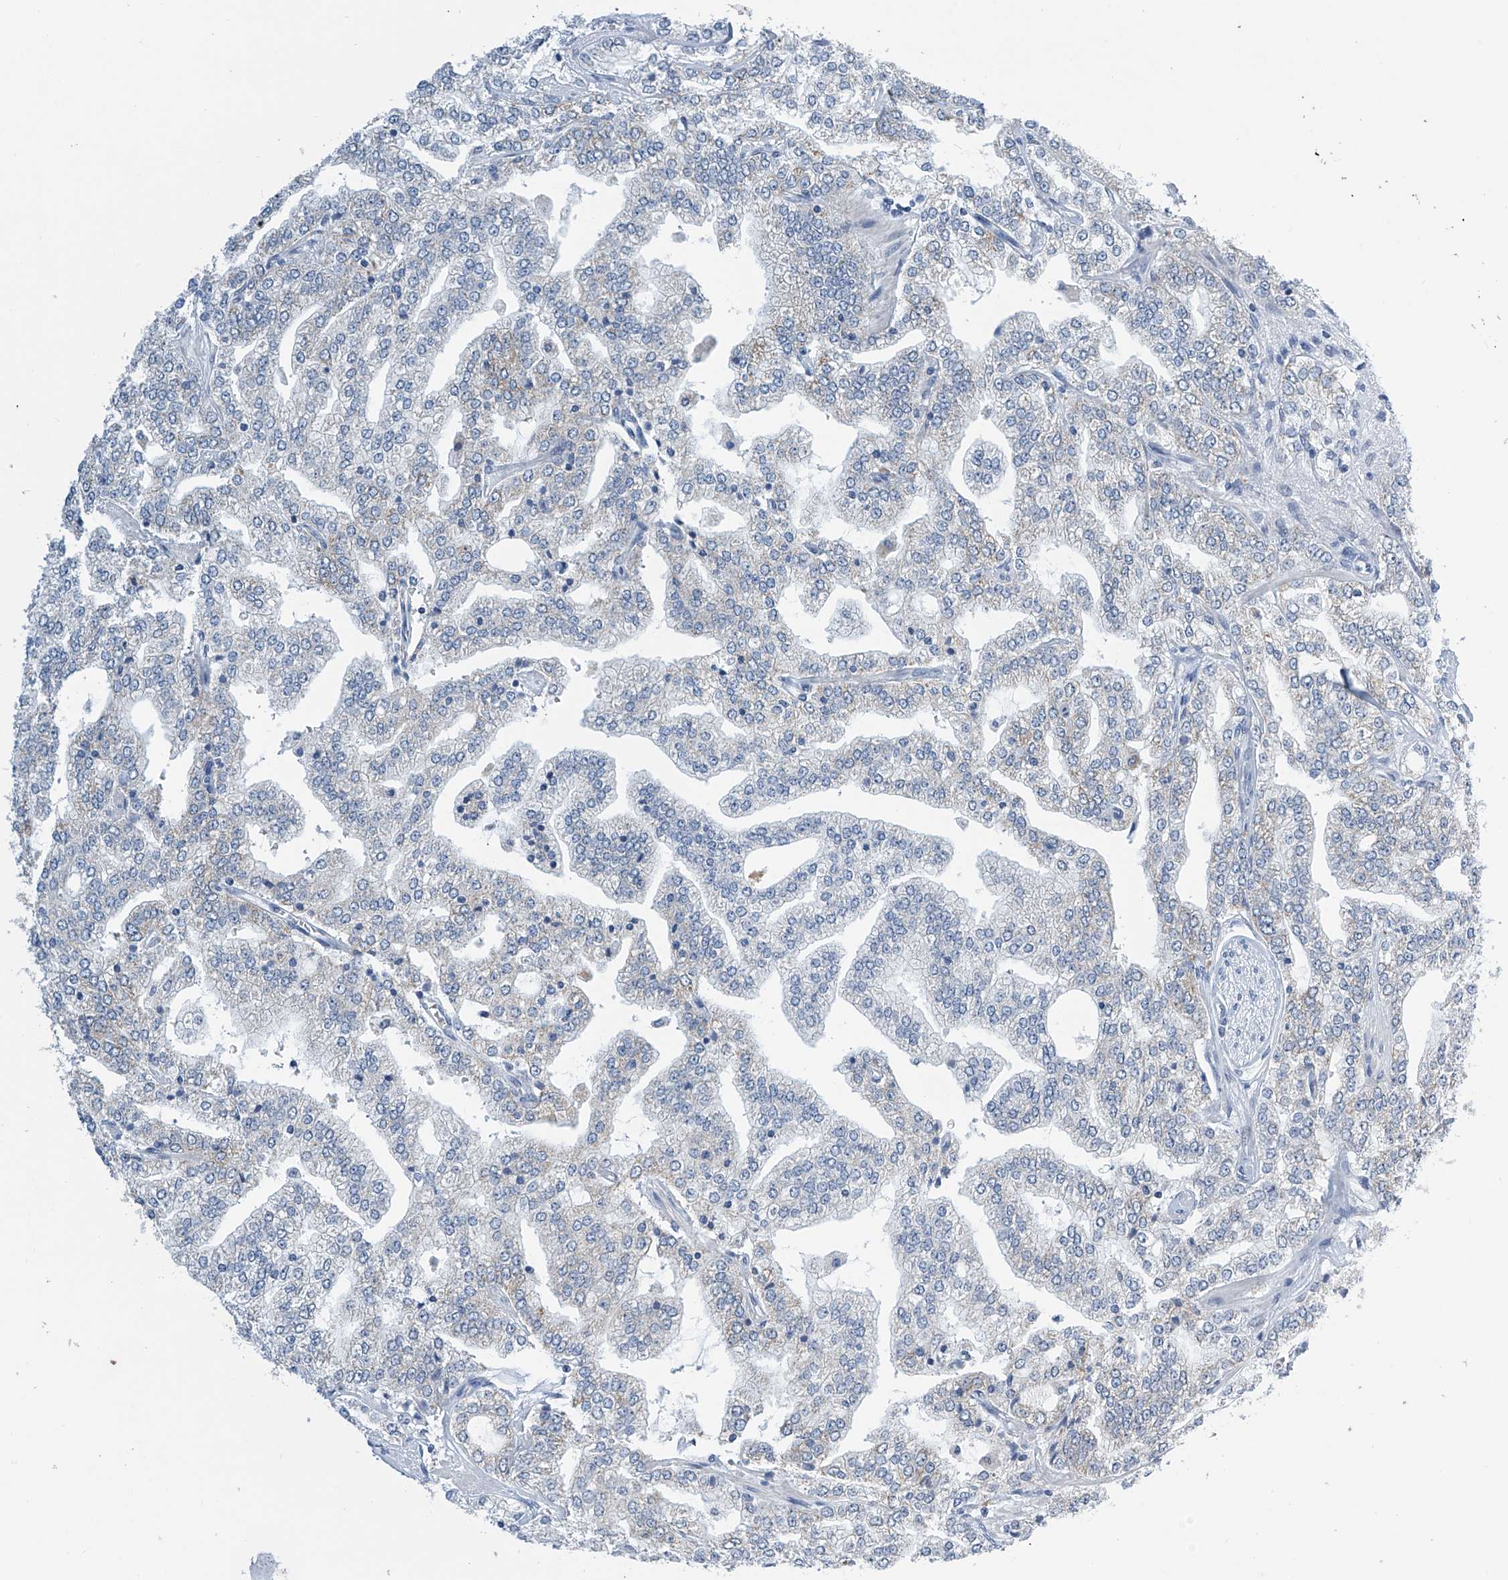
{"staining": {"intensity": "negative", "quantity": "none", "location": "none"}, "tissue": "prostate cancer", "cell_type": "Tumor cells", "image_type": "cancer", "snomed": [{"axis": "morphology", "description": "Adenocarcinoma, High grade"}, {"axis": "topography", "description": "Prostate"}], "caption": "High magnification brightfield microscopy of prostate cancer stained with DAB (brown) and counterstained with hematoxylin (blue): tumor cells show no significant expression.", "gene": "APLF", "patient": {"sex": "male", "age": 64}}